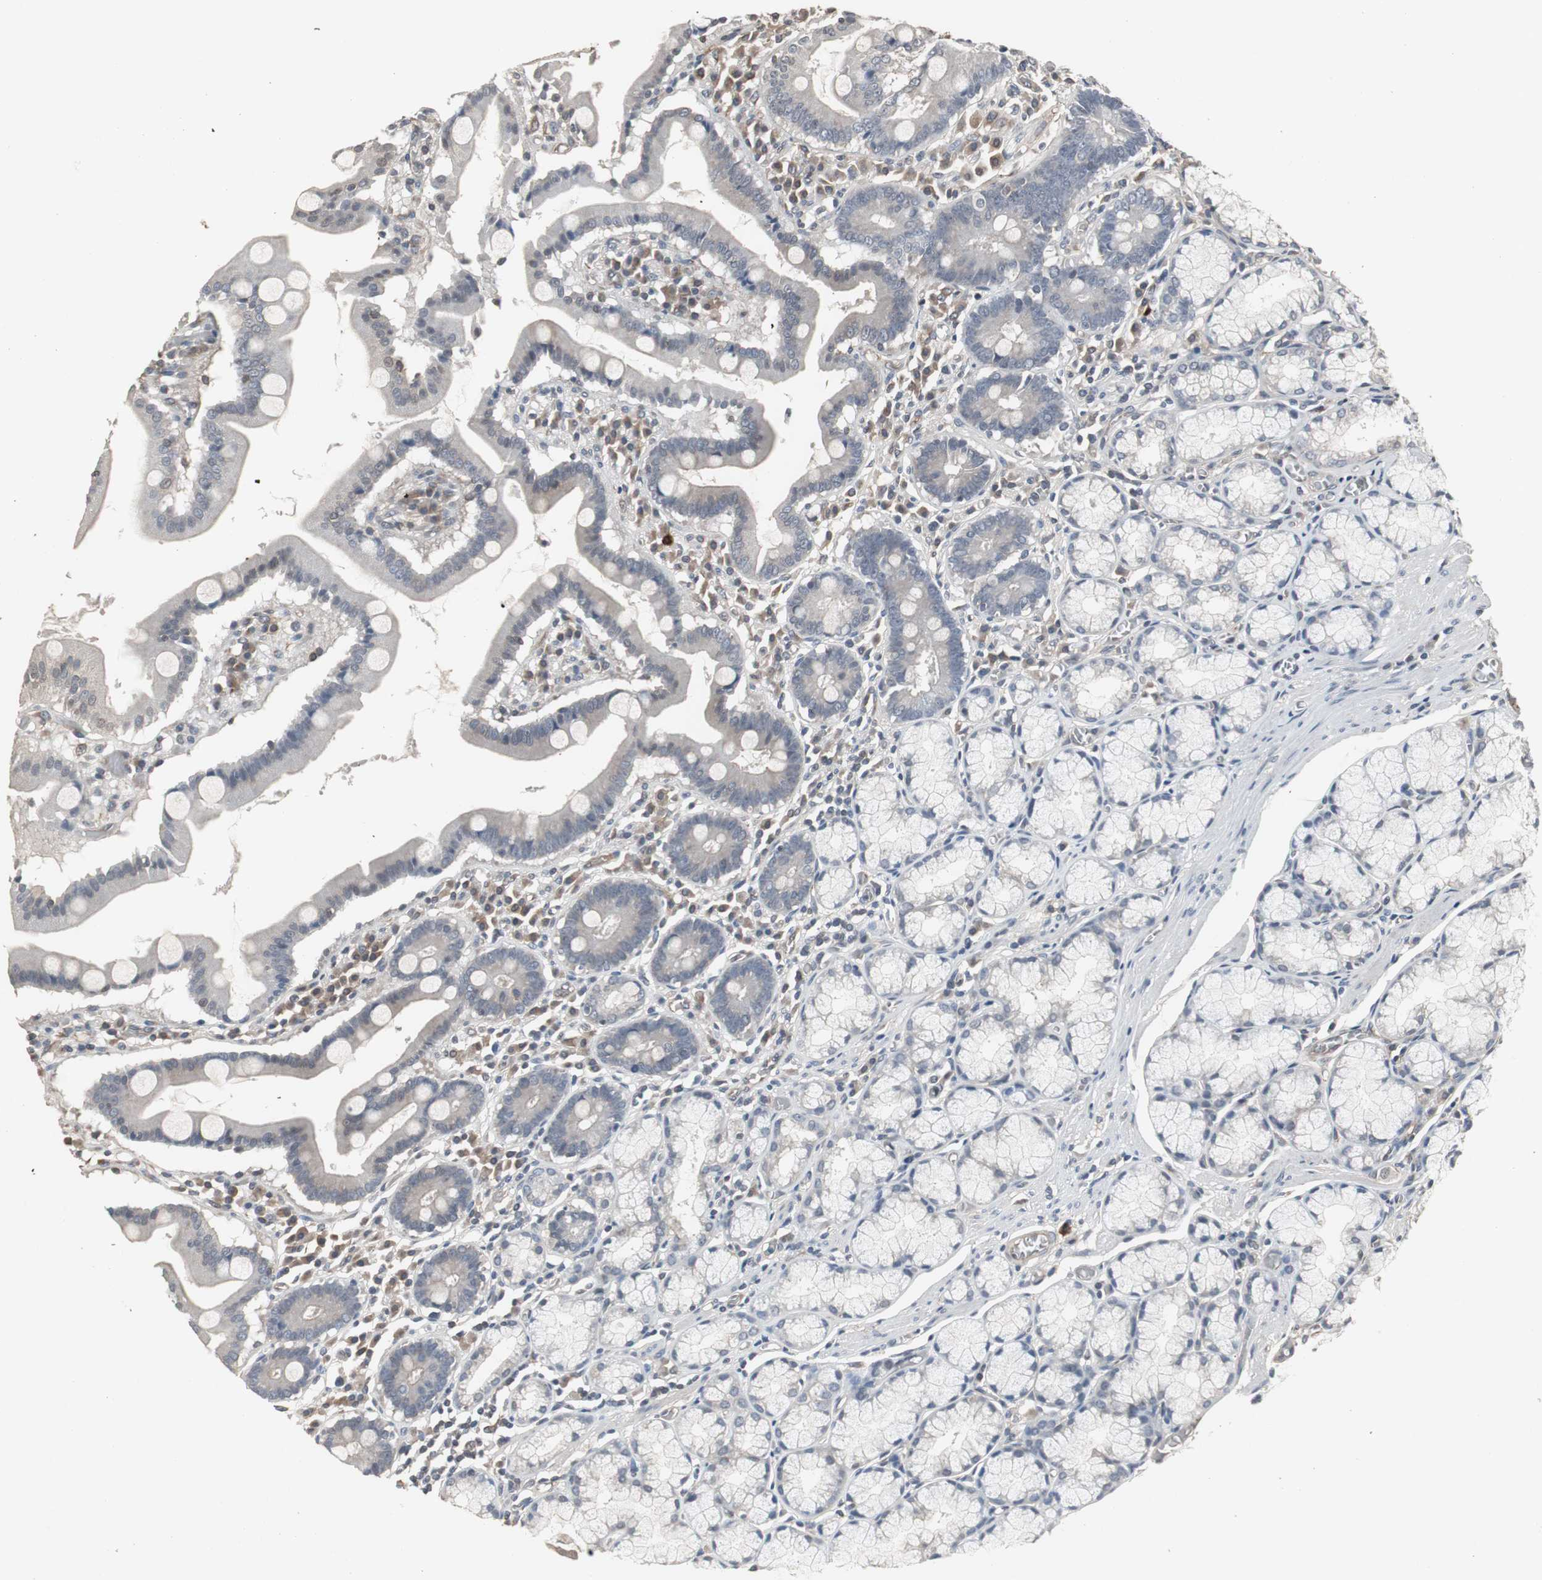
{"staining": {"intensity": "moderate", "quantity": ">75%", "location": "cytoplasmic/membranous"}, "tissue": "stomach", "cell_type": "Glandular cells", "image_type": "normal", "snomed": [{"axis": "morphology", "description": "Normal tissue, NOS"}, {"axis": "topography", "description": "Stomach, lower"}], "caption": "Immunohistochemistry staining of normal stomach, which shows medium levels of moderate cytoplasmic/membranous expression in approximately >75% of glandular cells indicating moderate cytoplasmic/membranous protein expression. The staining was performed using DAB (3,3'-diaminobenzidine) (brown) for protein detection and nuclei were counterstained in hematoxylin (blue).", "gene": "ATP2B2", "patient": {"sex": "male", "age": 56}}